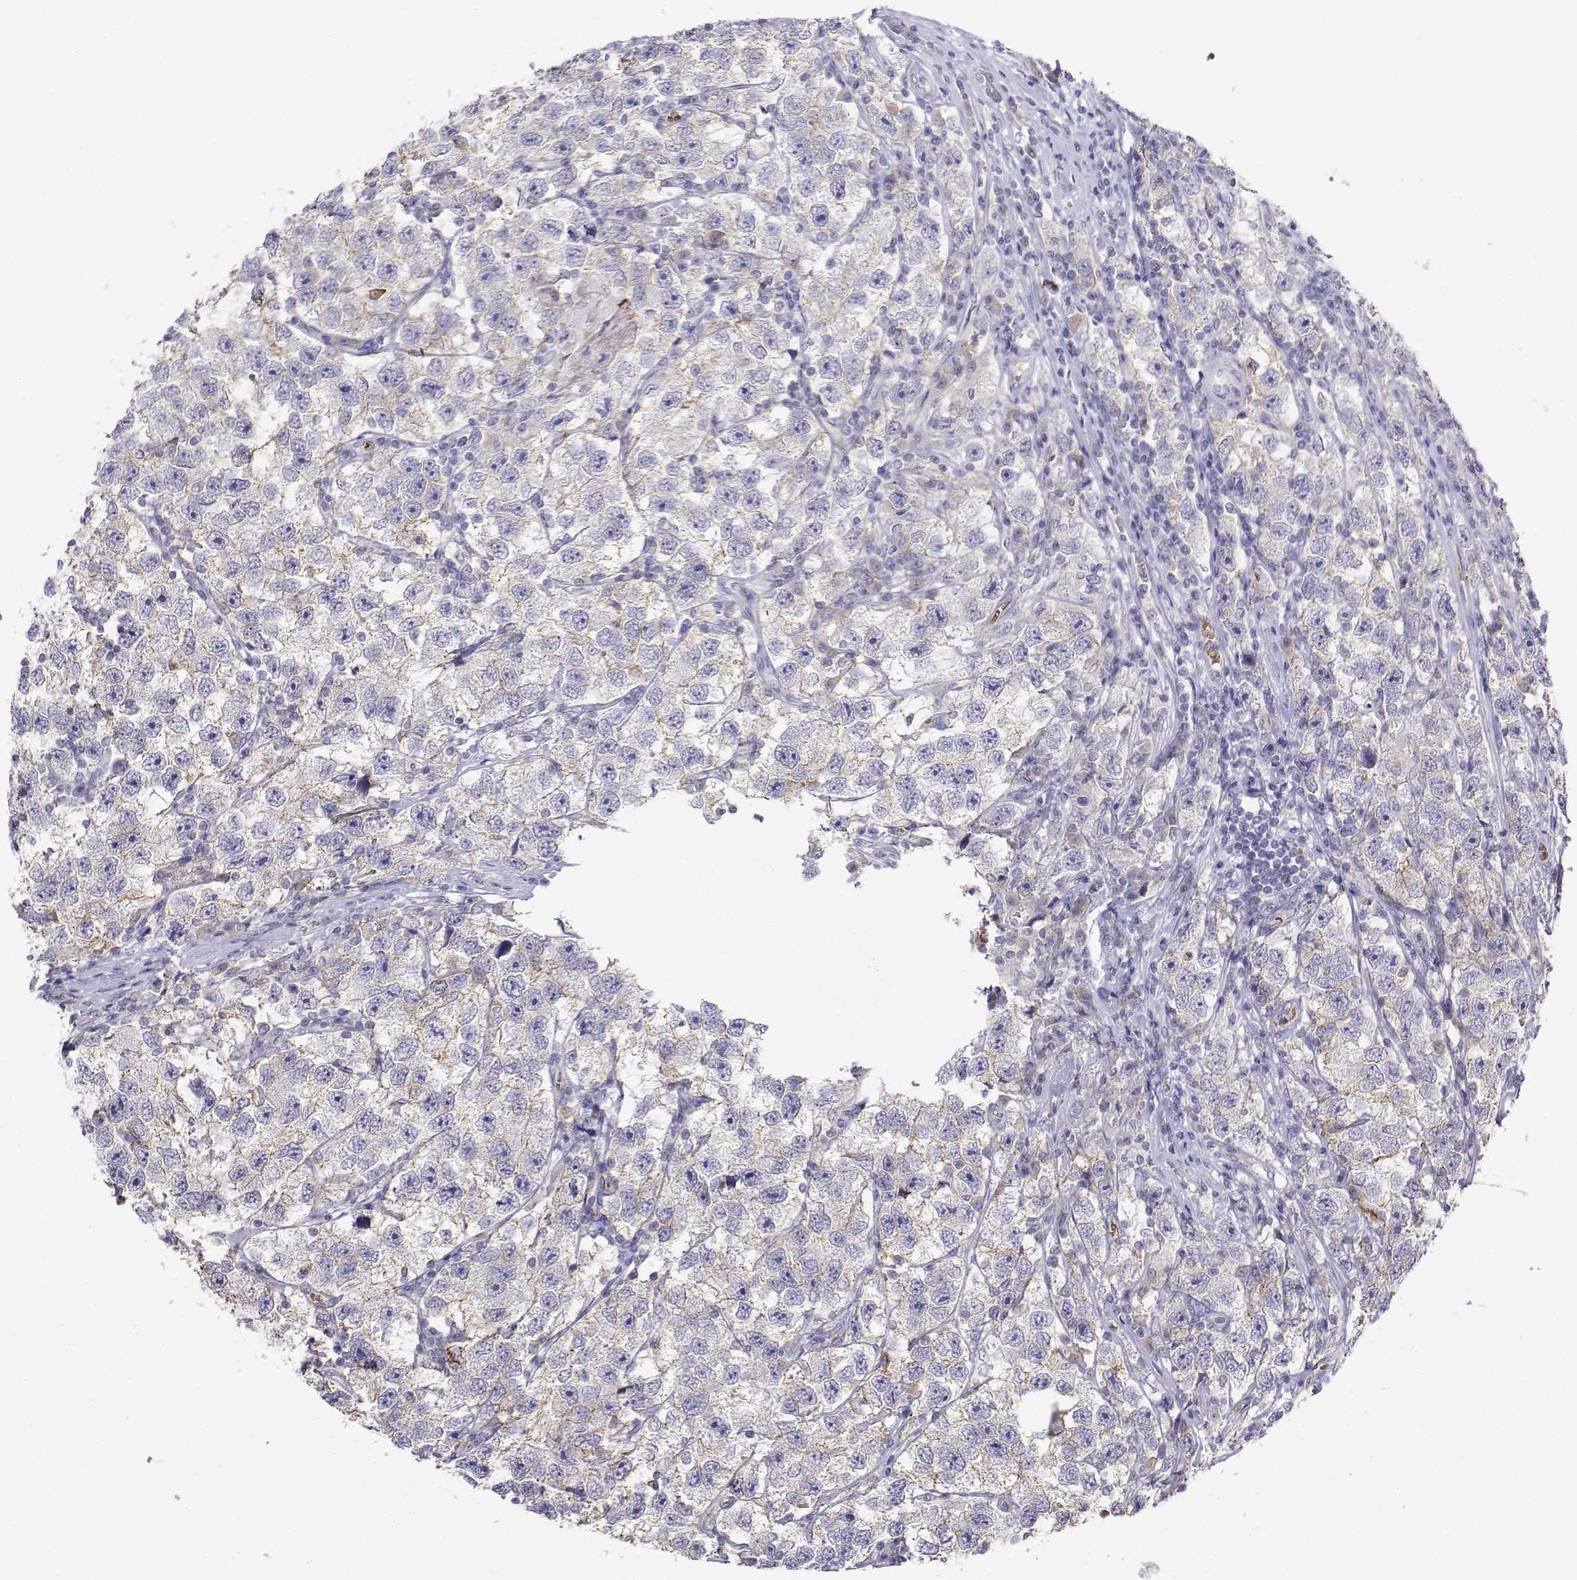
{"staining": {"intensity": "negative", "quantity": "none", "location": "none"}, "tissue": "testis cancer", "cell_type": "Tumor cells", "image_type": "cancer", "snomed": [{"axis": "morphology", "description": "Seminoma, NOS"}, {"axis": "topography", "description": "Testis"}], "caption": "There is no significant positivity in tumor cells of testis seminoma.", "gene": "CADM1", "patient": {"sex": "male", "age": 26}}